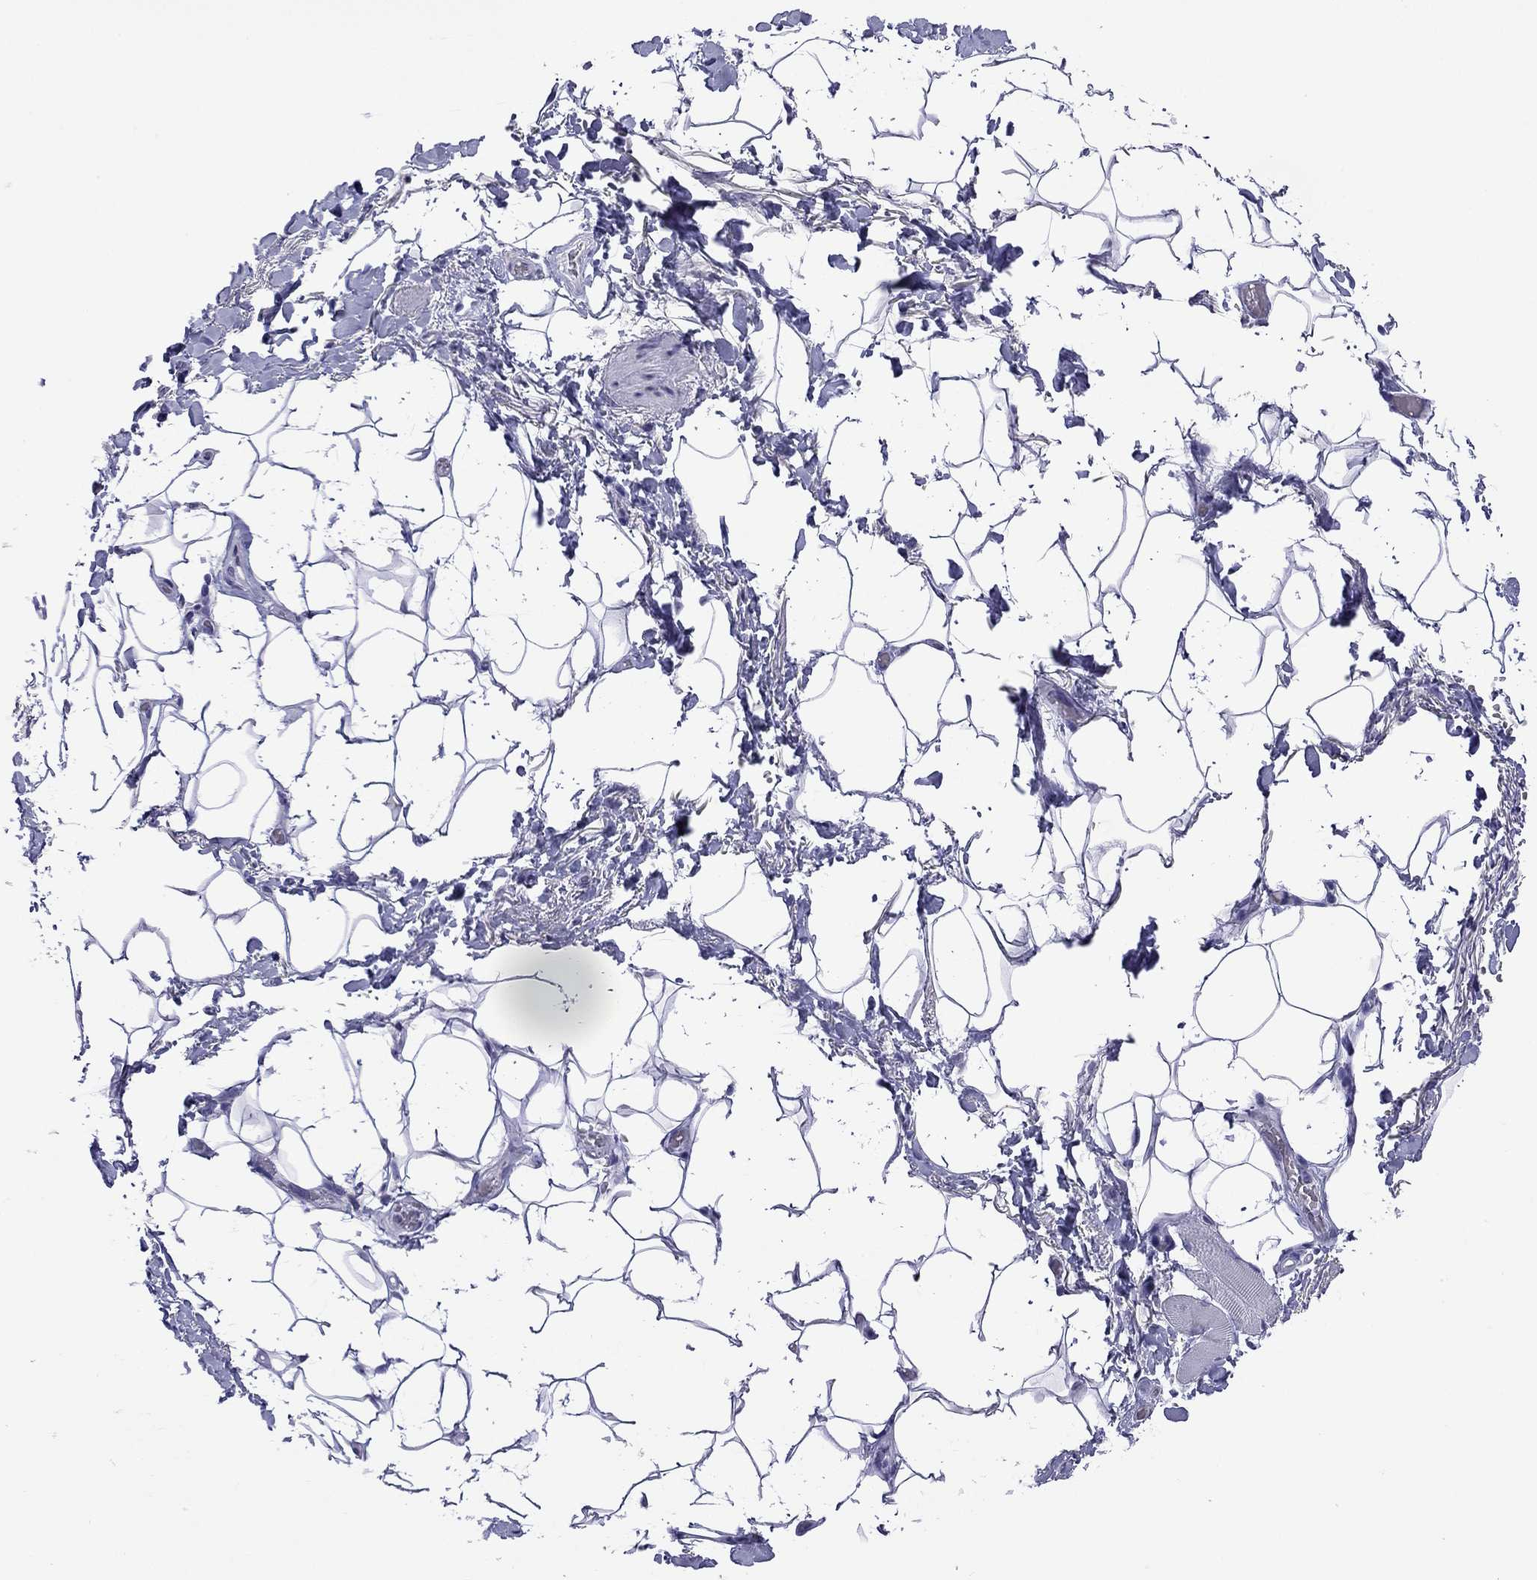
{"staining": {"intensity": "negative", "quantity": "none", "location": "none"}, "tissue": "adipose tissue", "cell_type": "Adipocytes", "image_type": "normal", "snomed": [{"axis": "morphology", "description": "Normal tissue, NOS"}, {"axis": "topography", "description": "Anal"}, {"axis": "topography", "description": "Peripheral nerve tissue"}], "caption": "This is a micrograph of immunohistochemistry staining of normal adipose tissue, which shows no staining in adipocytes.", "gene": "ARMC12", "patient": {"sex": "male", "age": 53}}